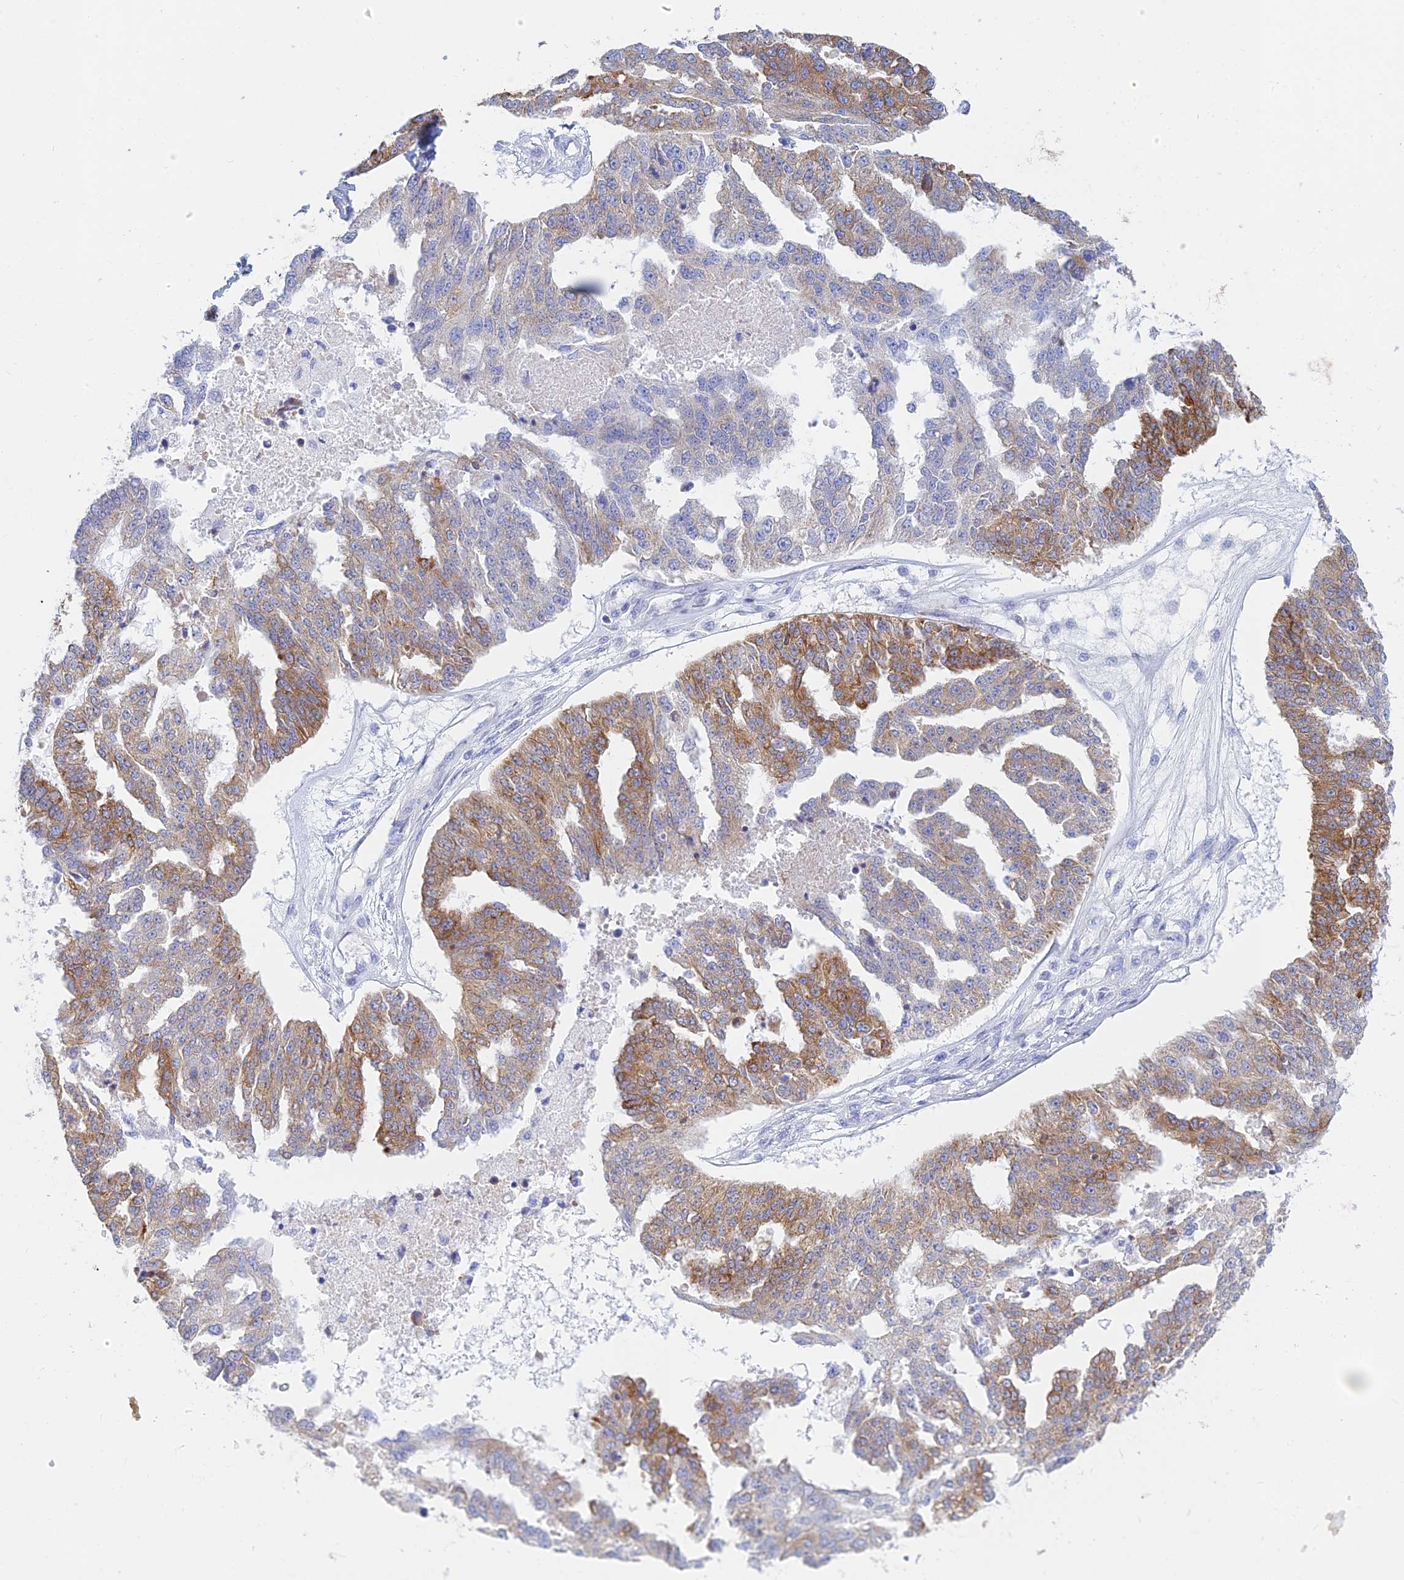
{"staining": {"intensity": "strong", "quantity": "<25%", "location": "cytoplasmic/membranous"}, "tissue": "ovarian cancer", "cell_type": "Tumor cells", "image_type": "cancer", "snomed": [{"axis": "morphology", "description": "Cystadenocarcinoma, serous, NOS"}, {"axis": "topography", "description": "Ovary"}], "caption": "Brown immunohistochemical staining in serous cystadenocarcinoma (ovarian) demonstrates strong cytoplasmic/membranous positivity in approximately <25% of tumor cells.", "gene": "CEP152", "patient": {"sex": "female", "age": 58}}